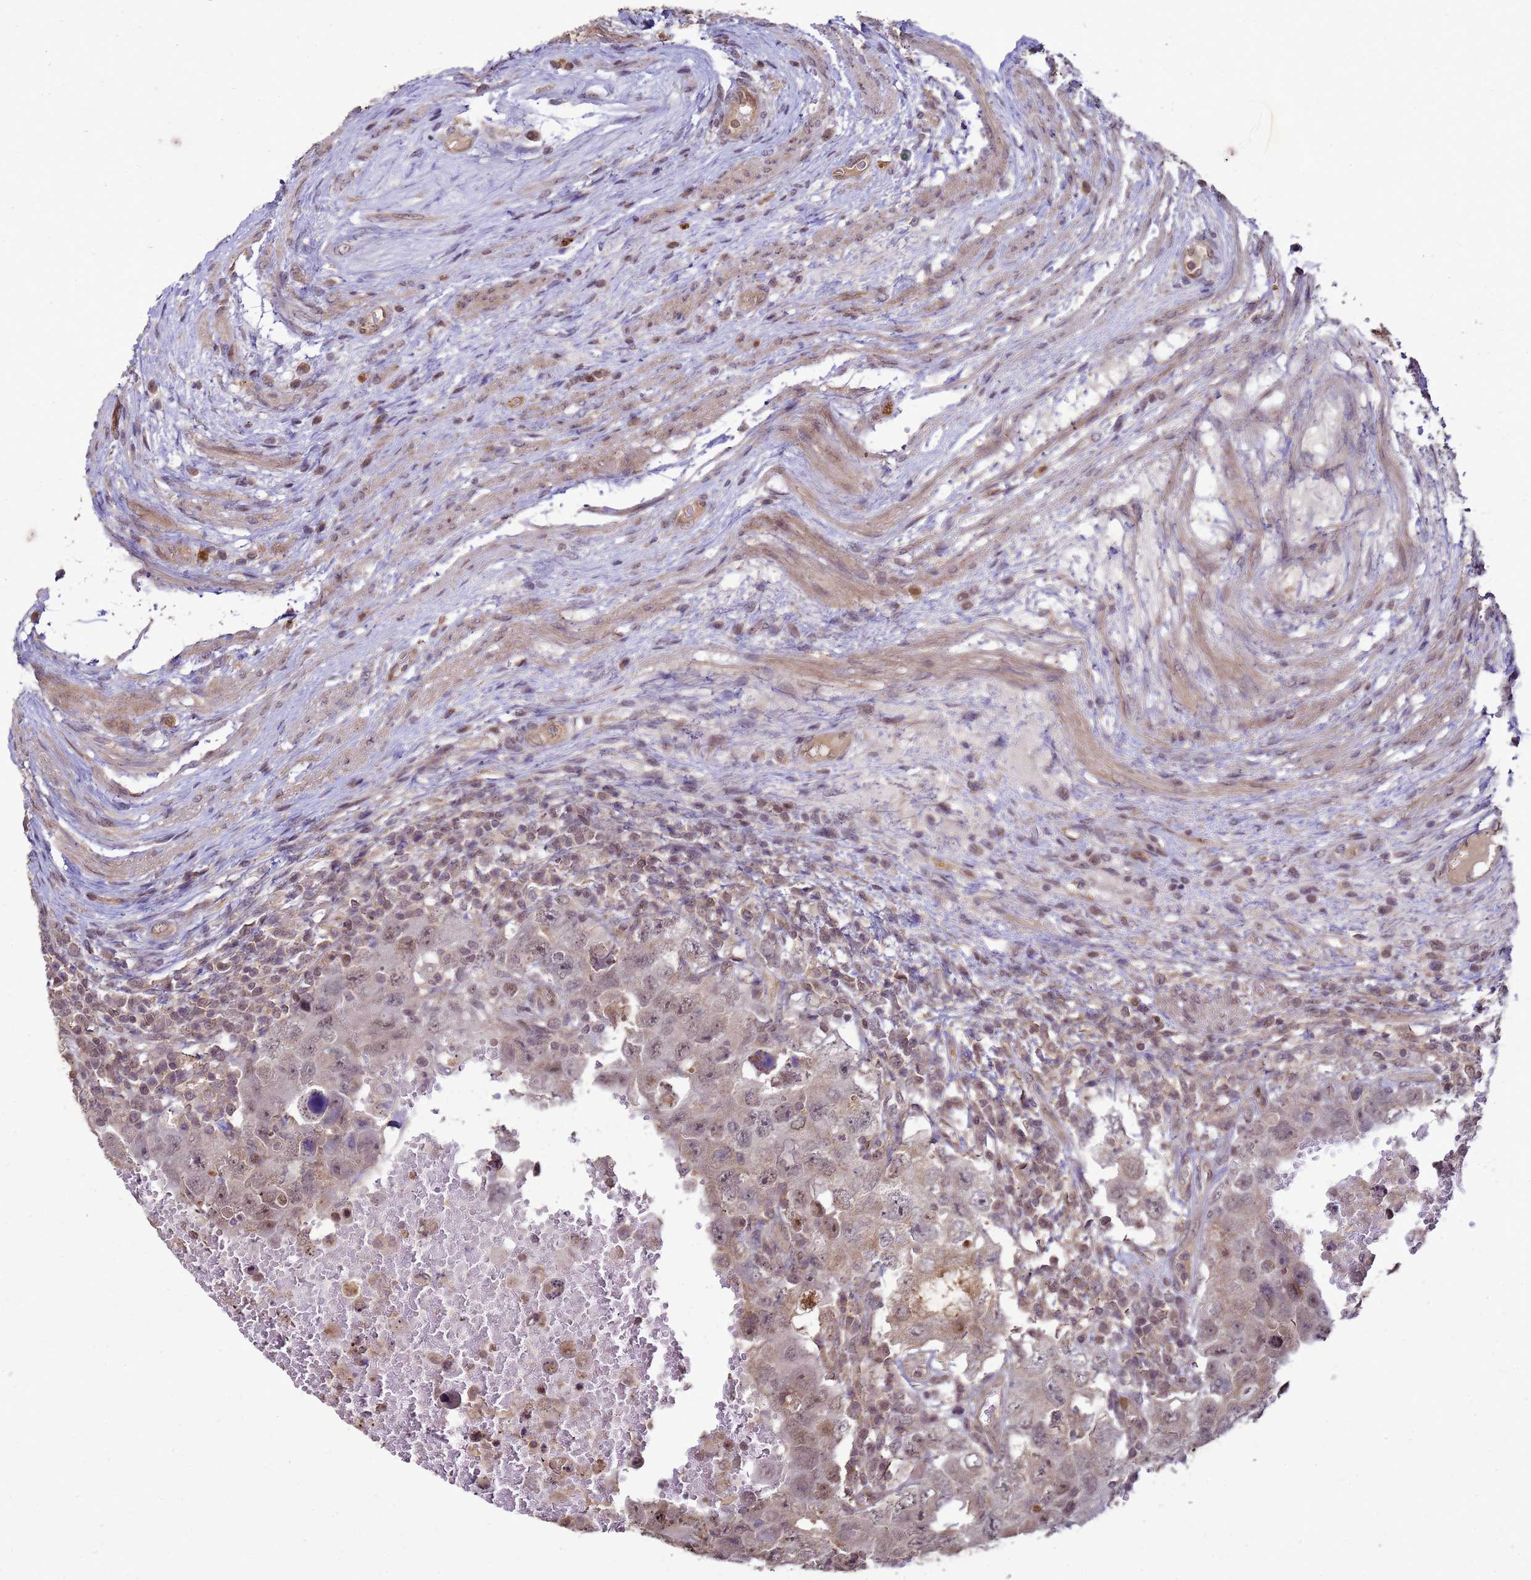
{"staining": {"intensity": "weak", "quantity": ">75%", "location": "nuclear"}, "tissue": "testis cancer", "cell_type": "Tumor cells", "image_type": "cancer", "snomed": [{"axis": "morphology", "description": "Carcinoma, Embryonal, NOS"}, {"axis": "topography", "description": "Testis"}], "caption": "Immunohistochemistry (IHC) (DAB (3,3'-diaminobenzidine)) staining of human testis cancer exhibits weak nuclear protein expression in approximately >75% of tumor cells.", "gene": "CRBN", "patient": {"sex": "male", "age": 26}}